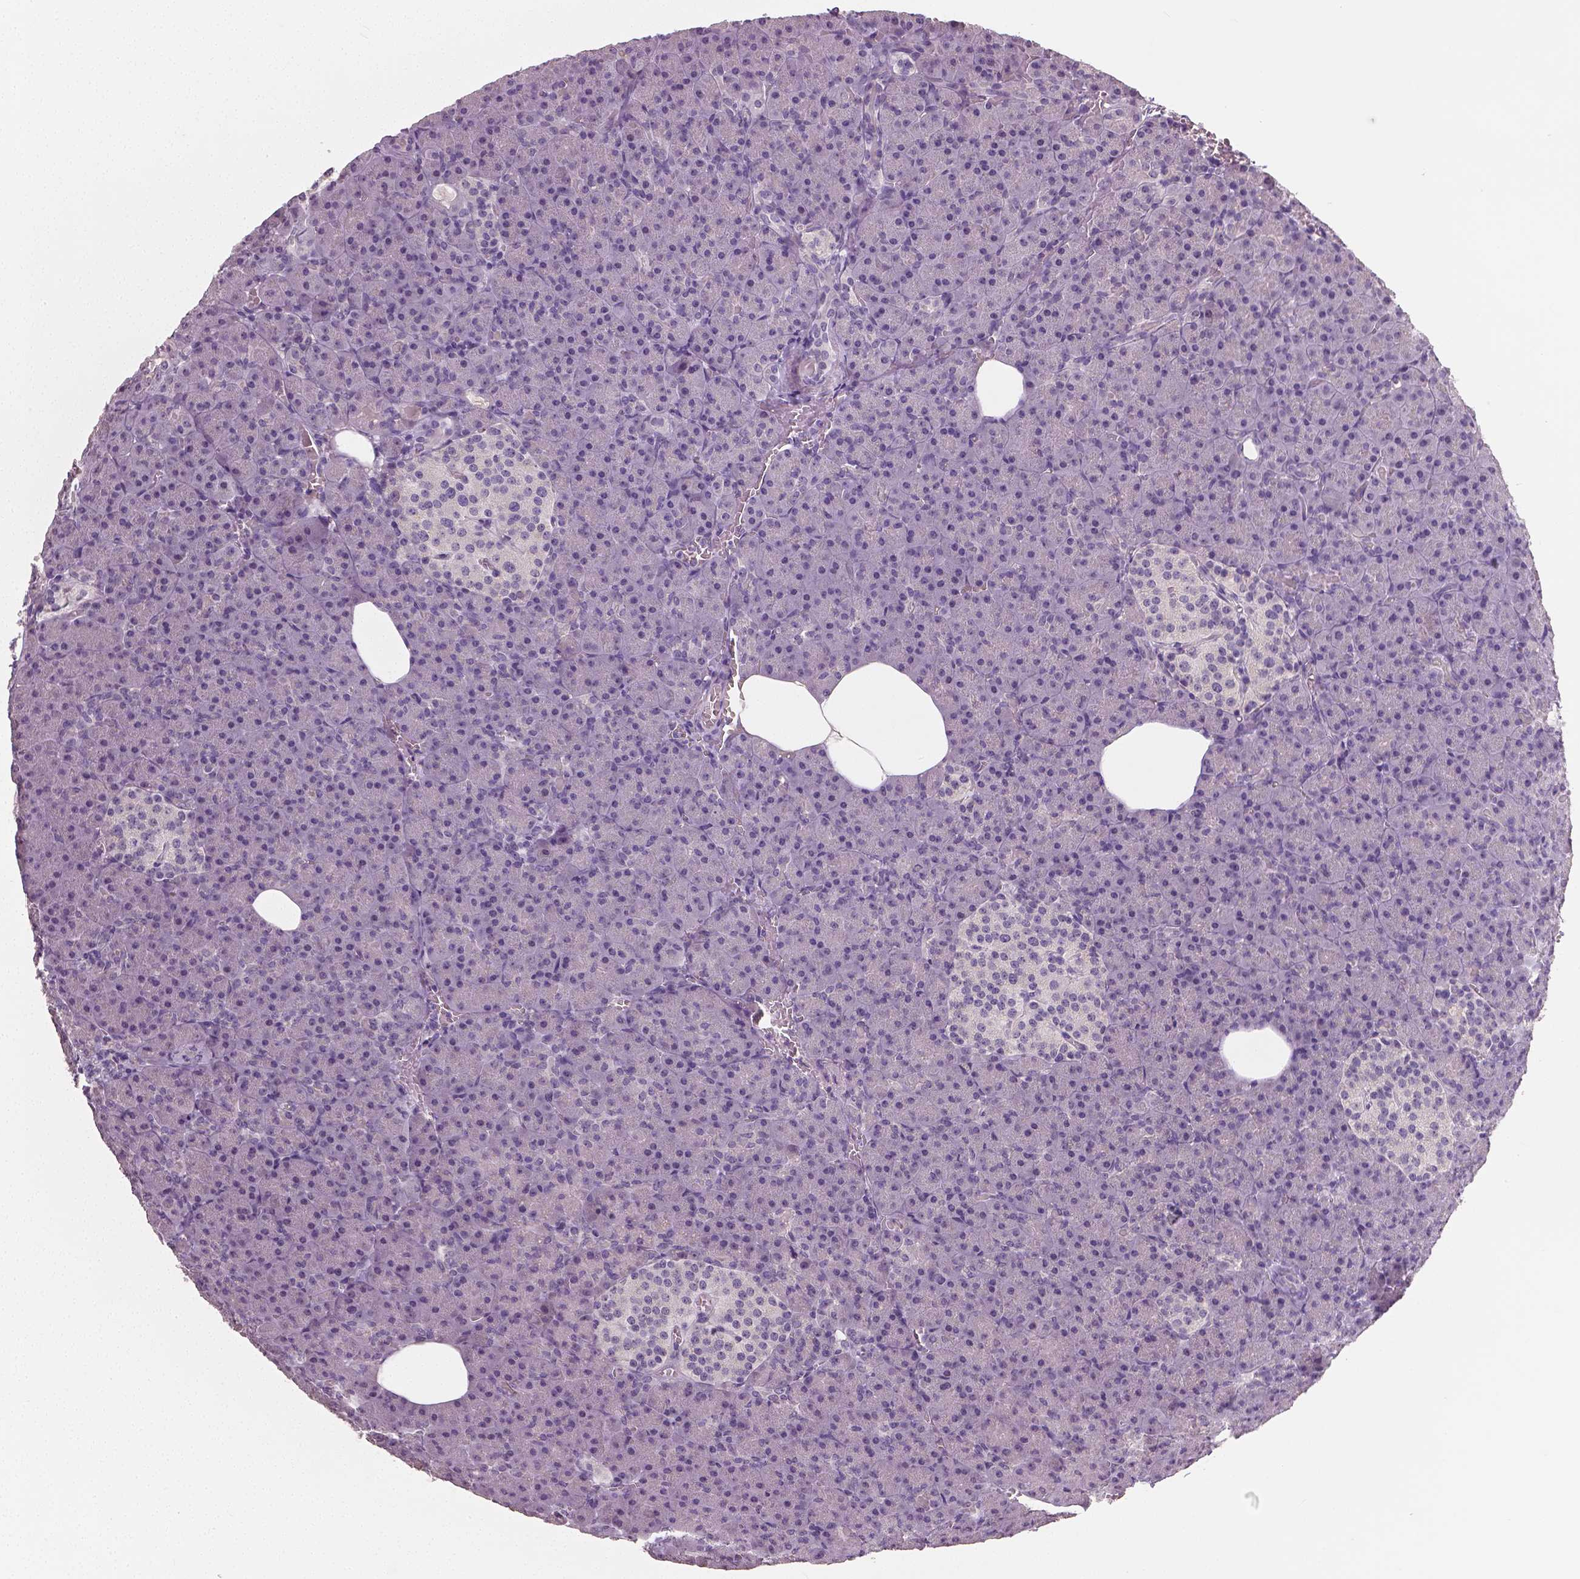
{"staining": {"intensity": "negative", "quantity": "none", "location": "none"}, "tissue": "pancreas", "cell_type": "Exocrine glandular cells", "image_type": "normal", "snomed": [{"axis": "morphology", "description": "Normal tissue, NOS"}, {"axis": "topography", "description": "Pancreas"}], "caption": "Immunohistochemistry (IHC) of unremarkable pancreas shows no positivity in exocrine glandular cells.", "gene": "NECAB1", "patient": {"sex": "female", "age": 74}}